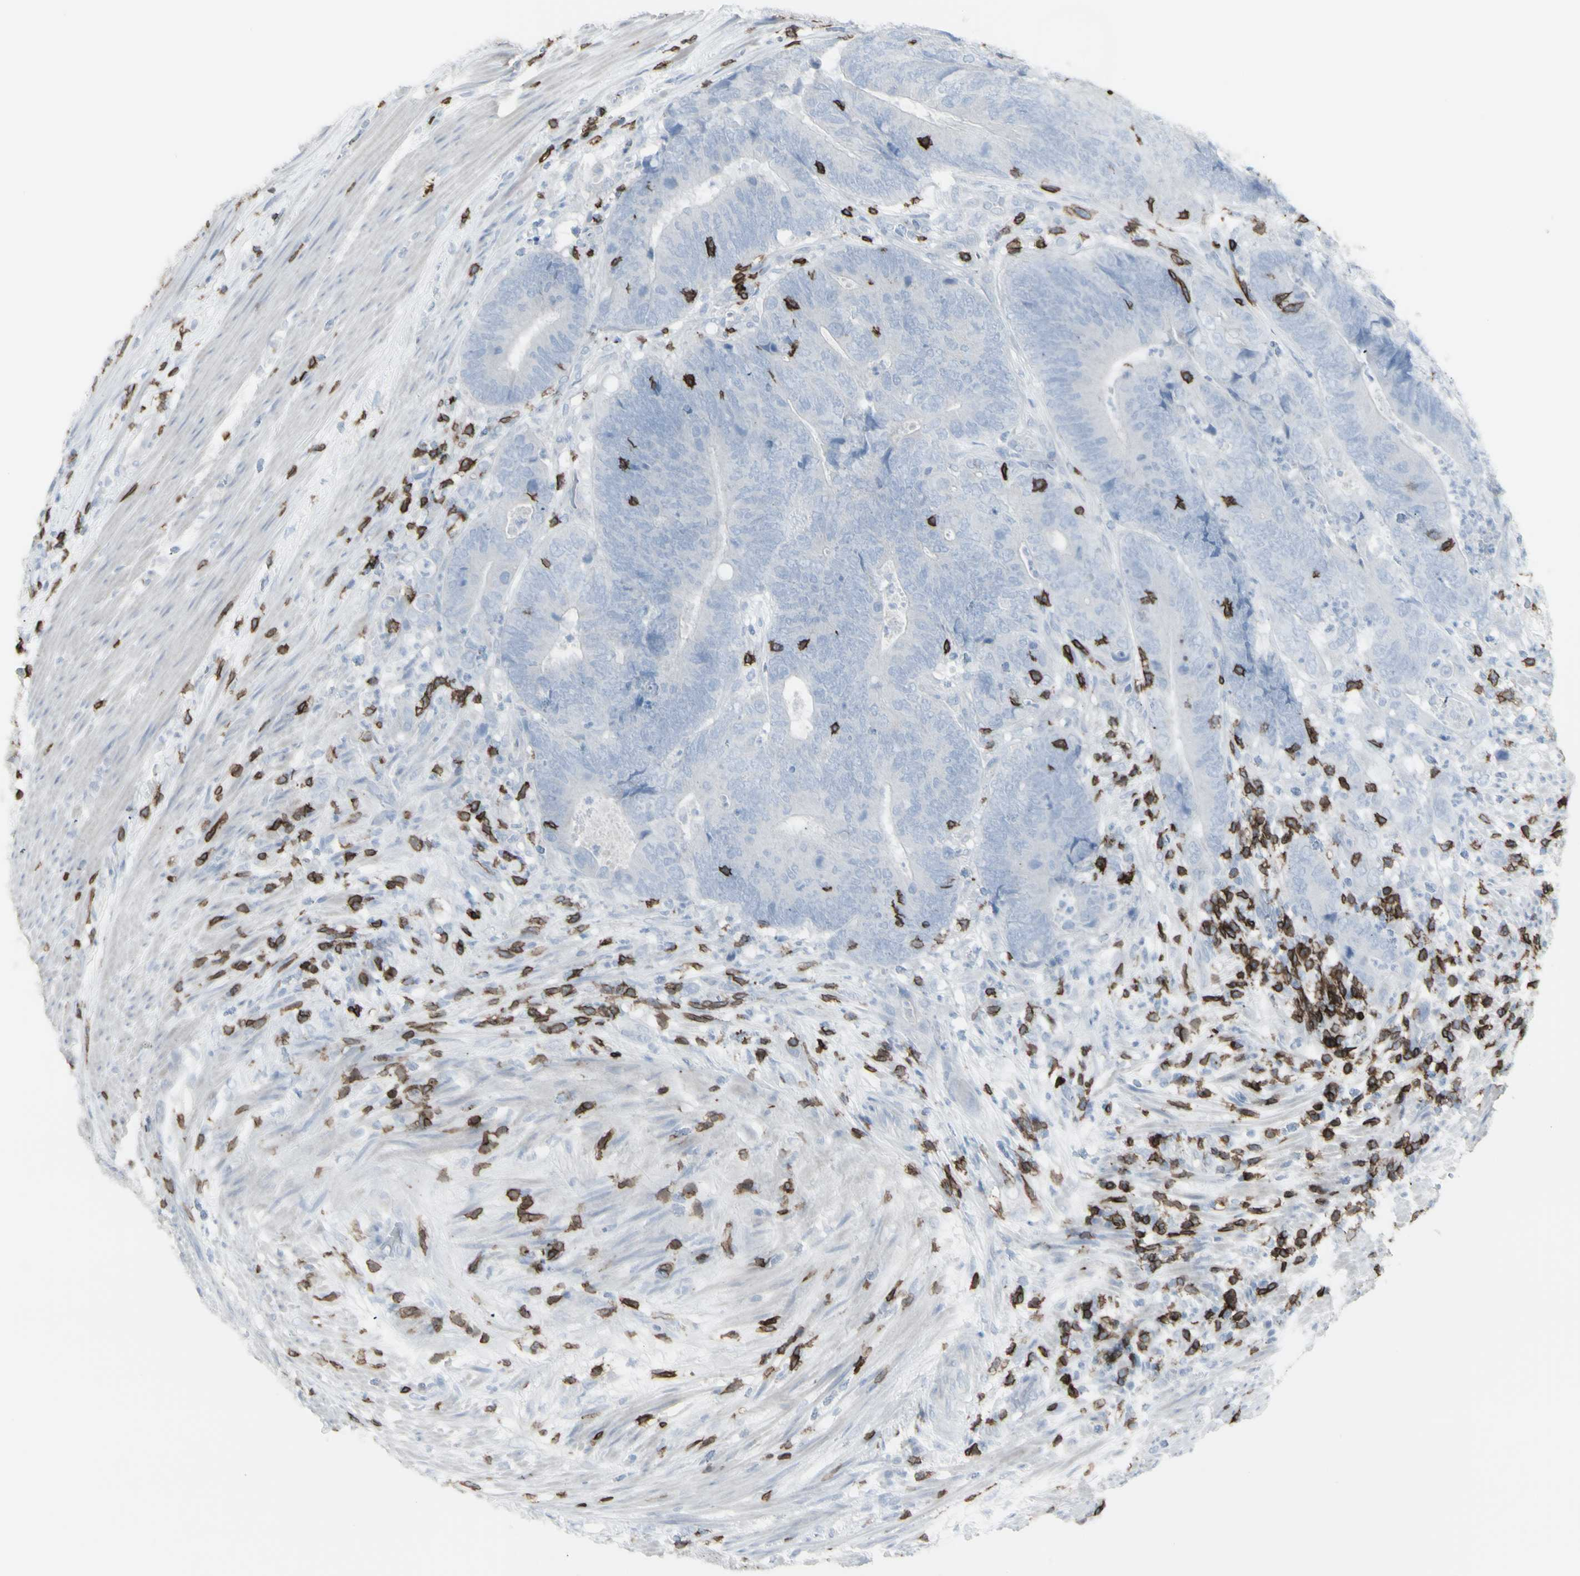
{"staining": {"intensity": "negative", "quantity": "none", "location": "none"}, "tissue": "colorectal cancer", "cell_type": "Tumor cells", "image_type": "cancer", "snomed": [{"axis": "morphology", "description": "Normal tissue, NOS"}, {"axis": "morphology", "description": "Adenocarcinoma, NOS"}, {"axis": "topography", "description": "Colon"}], "caption": "Immunohistochemistry (IHC) photomicrograph of neoplastic tissue: human colorectal adenocarcinoma stained with DAB (3,3'-diaminobenzidine) exhibits no significant protein positivity in tumor cells.", "gene": "CD247", "patient": {"sex": "male", "age": 56}}